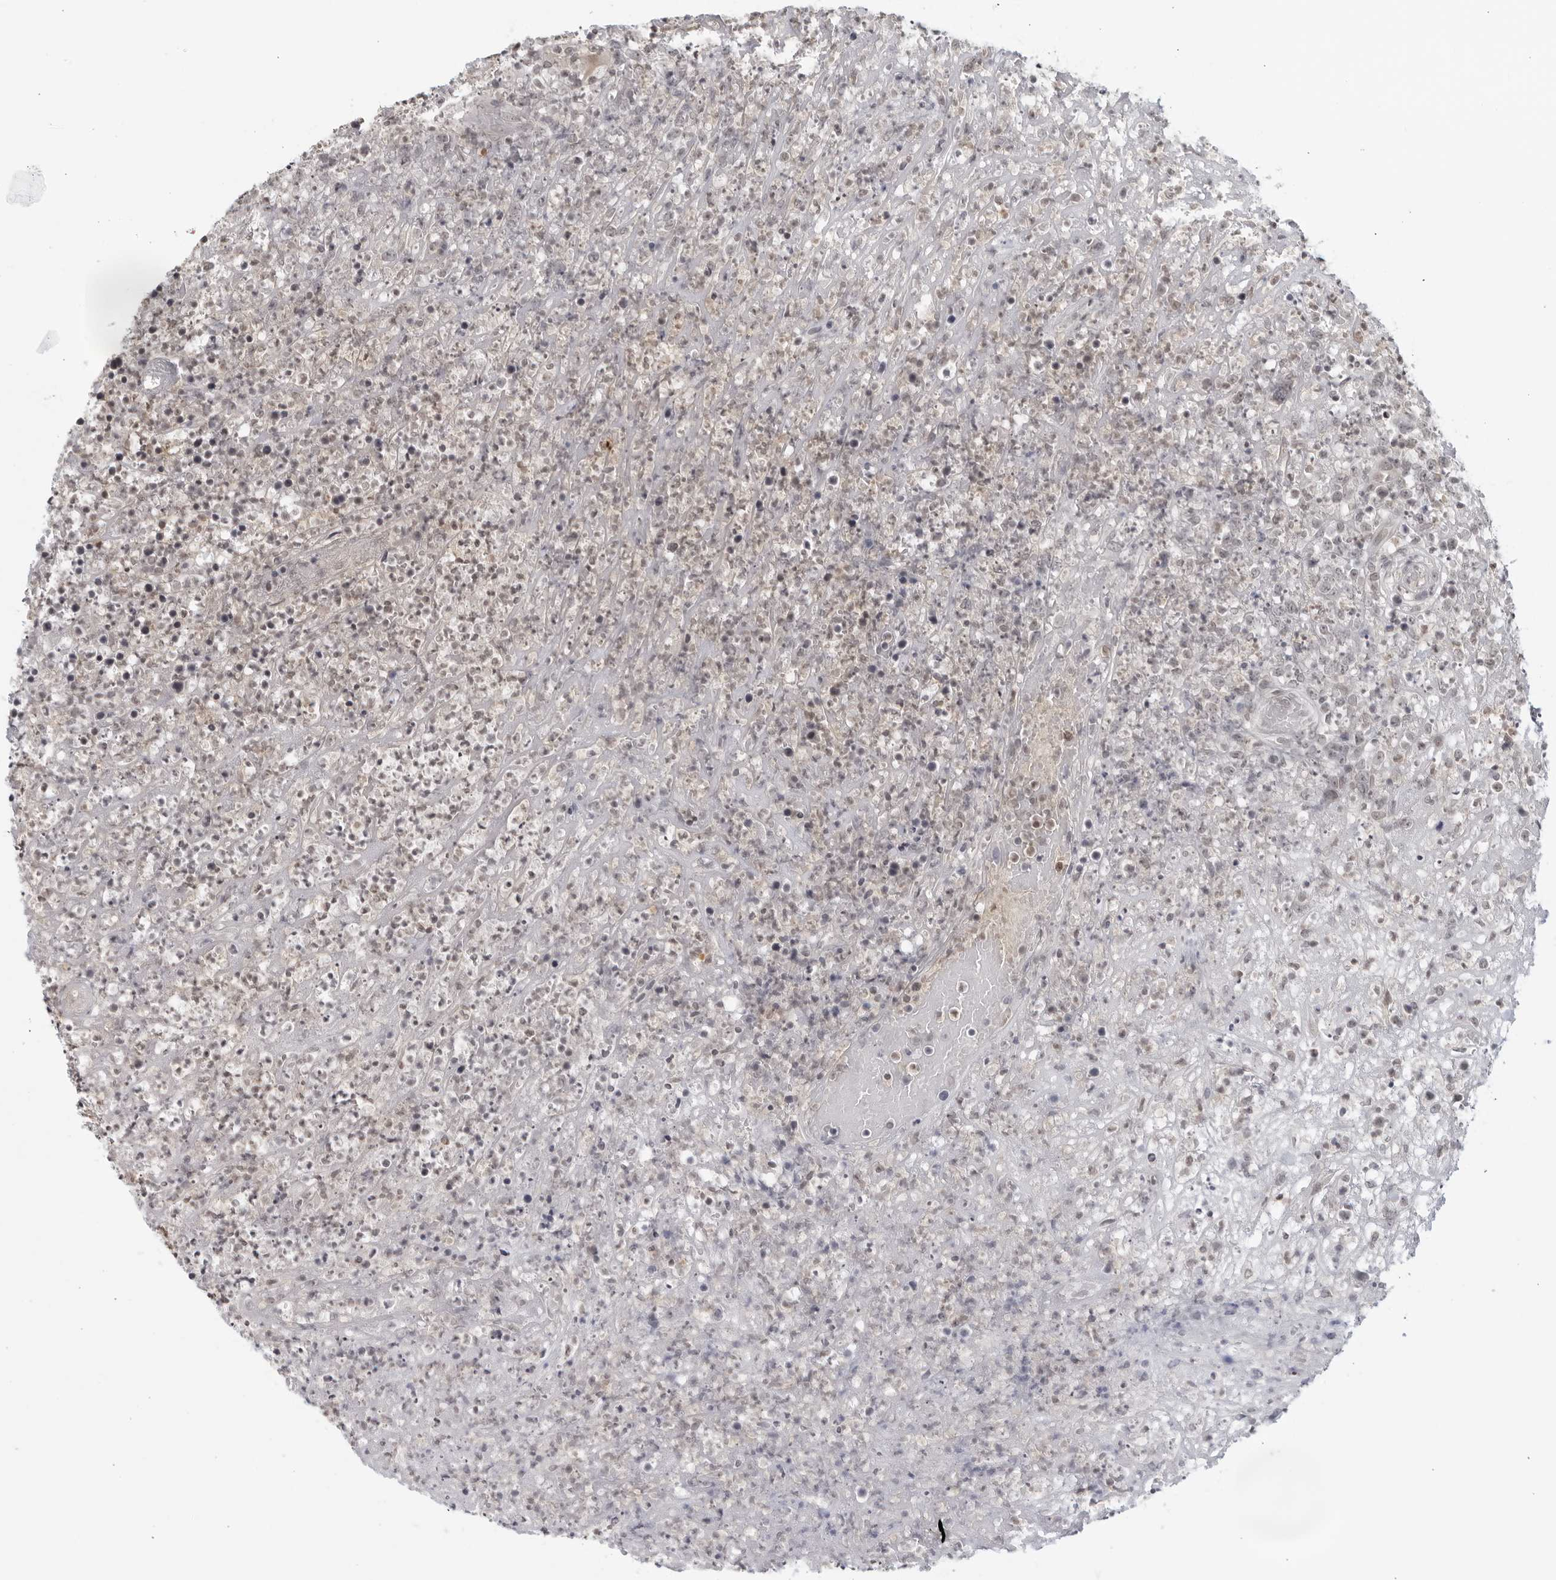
{"staining": {"intensity": "negative", "quantity": "none", "location": "none"}, "tissue": "lymphoma", "cell_type": "Tumor cells", "image_type": "cancer", "snomed": [{"axis": "morphology", "description": "Malignant lymphoma, non-Hodgkin's type, High grade"}, {"axis": "topography", "description": "Colon"}], "caption": "Human lymphoma stained for a protein using immunohistochemistry demonstrates no staining in tumor cells.", "gene": "RAB11FIP3", "patient": {"sex": "female", "age": 53}}